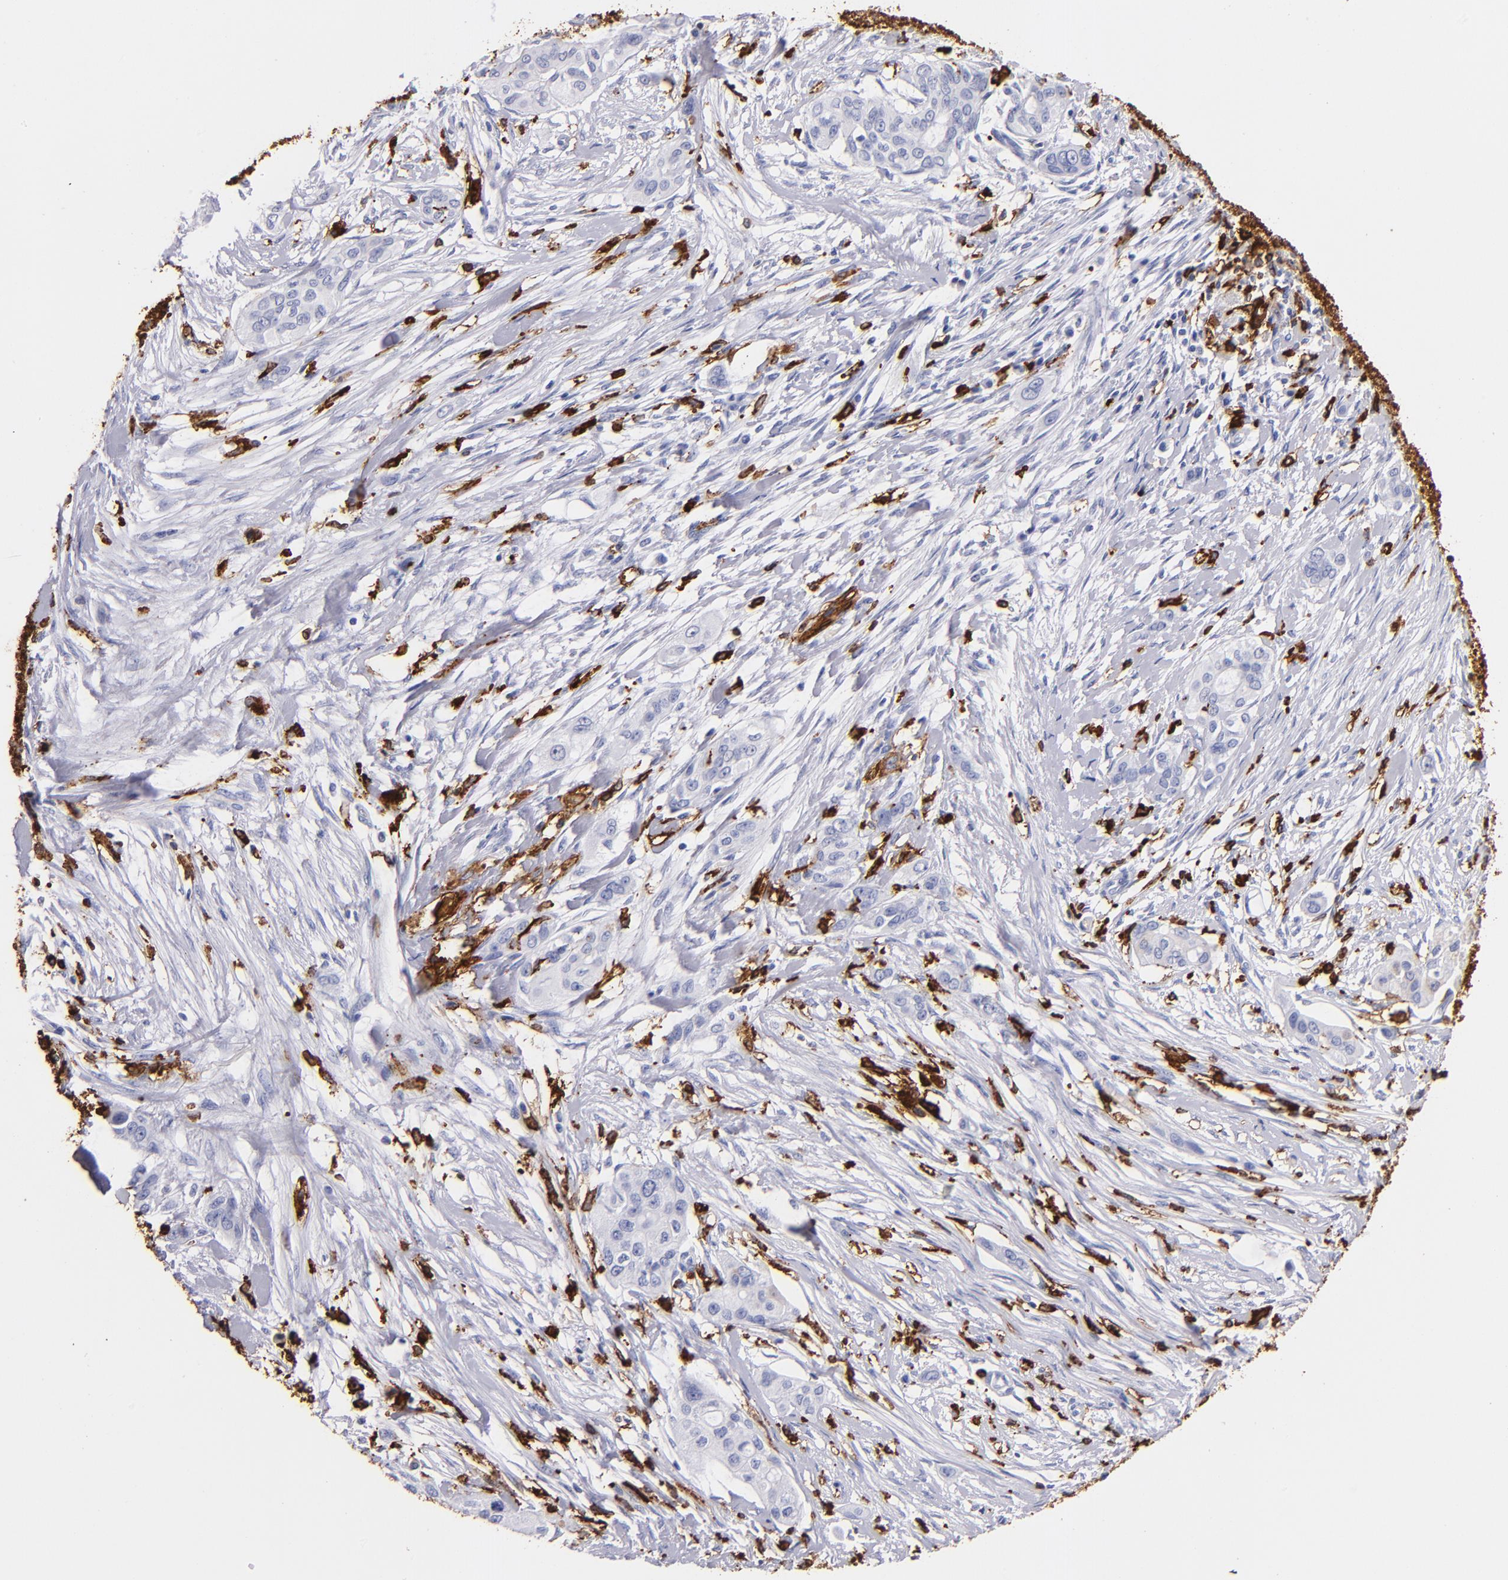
{"staining": {"intensity": "weak", "quantity": "<25%", "location": "cytoplasmic/membranous"}, "tissue": "pancreatic cancer", "cell_type": "Tumor cells", "image_type": "cancer", "snomed": [{"axis": "morphology", "description": "Adenocarcinoma, NOS"}, {"axis": "topography", "description": "Pancreas"}], "caption": "Immunohistochemistry micrograph of neoplastic tissue: pancreatic adenocarcinoma stained with DAB exhibits no significant protein expression in tumor cells.", "gene": "HLA-DRA", "patient": {"sex": "female", "age": 60}}